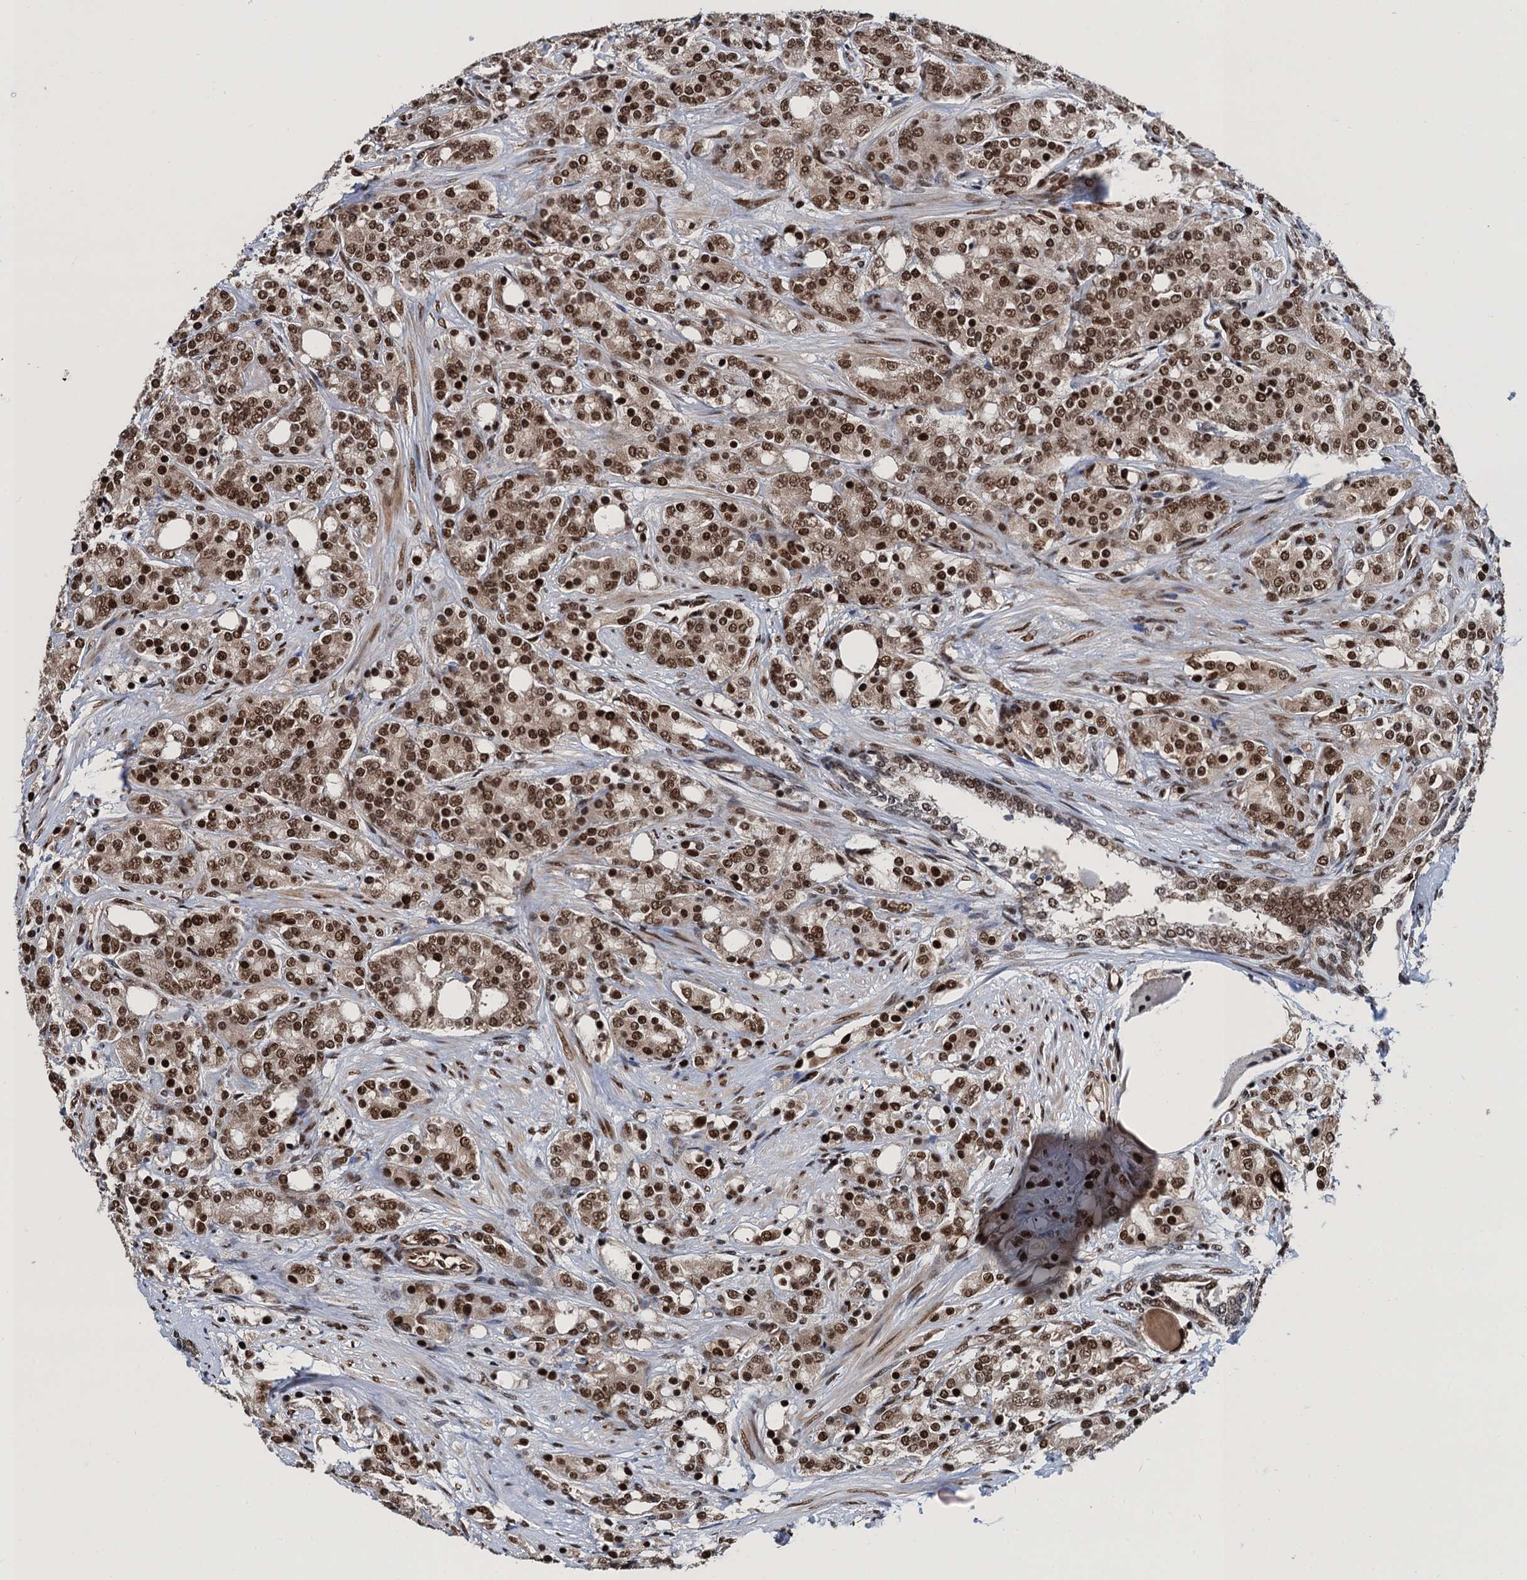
{"staining": {"intensity": "moderate", "quantity": ">75%", "location": "nuclear"}, "tissue": "prostate cancer", "cell_type": "Tumor cells", "image_type": "cancer", "snomed": [{"axis": "morphology", "description": "Adenocarcinoma, High grade"}, {"axis": "topography", "description": "Prostate"}], "caption": "This is a histology image of IHC staining of high-grade adenocarcinoma (prostate), which shows moderate expression in the nuclear of tumor cells.", "gene": "PPP4R1", "patient": {"sex": "male", "age": 62}}